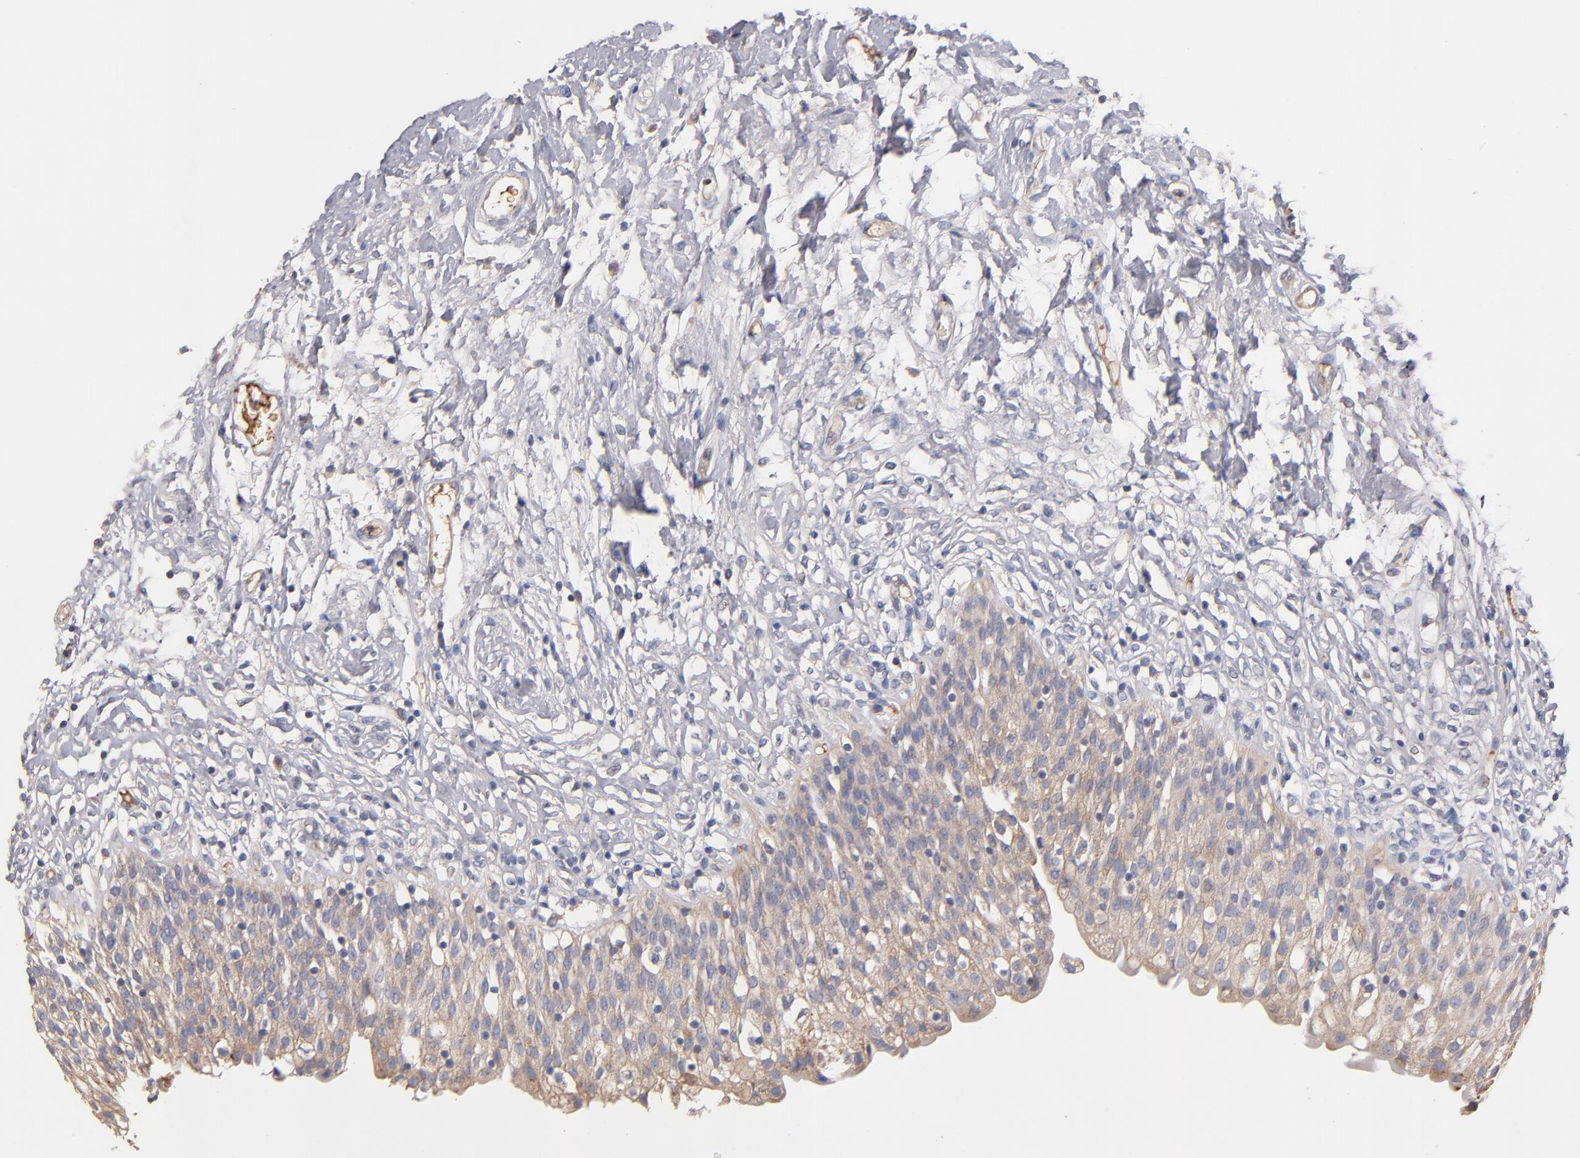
{"staining": {"intensity": "moderate", "quantity": ">75%", "location": "cytoplasmic/membranous"}, "tissue": "urinary bladder", "cell_type": "Urothelial cells", "image_type": "normal", "snomed": [{"axis": "morphology", "description": "Normal tissue, NOS"}, {"axis": "topography", "description": "Urinary bladder"}], "caption": "Immunohistochemistry (DAB (3,3'-diaminobenzidine)) staining of benign human urinary bladder demonstrates moderate cytoplasmic/membranous protein positivity in about >75% of urothelial cells. Immunohistochemistry (ihc) stains the protein of interest in brown and the nuclei are stained blue.", "gene": "DACT1", "patient": {"sex": "female", "age": 80}}